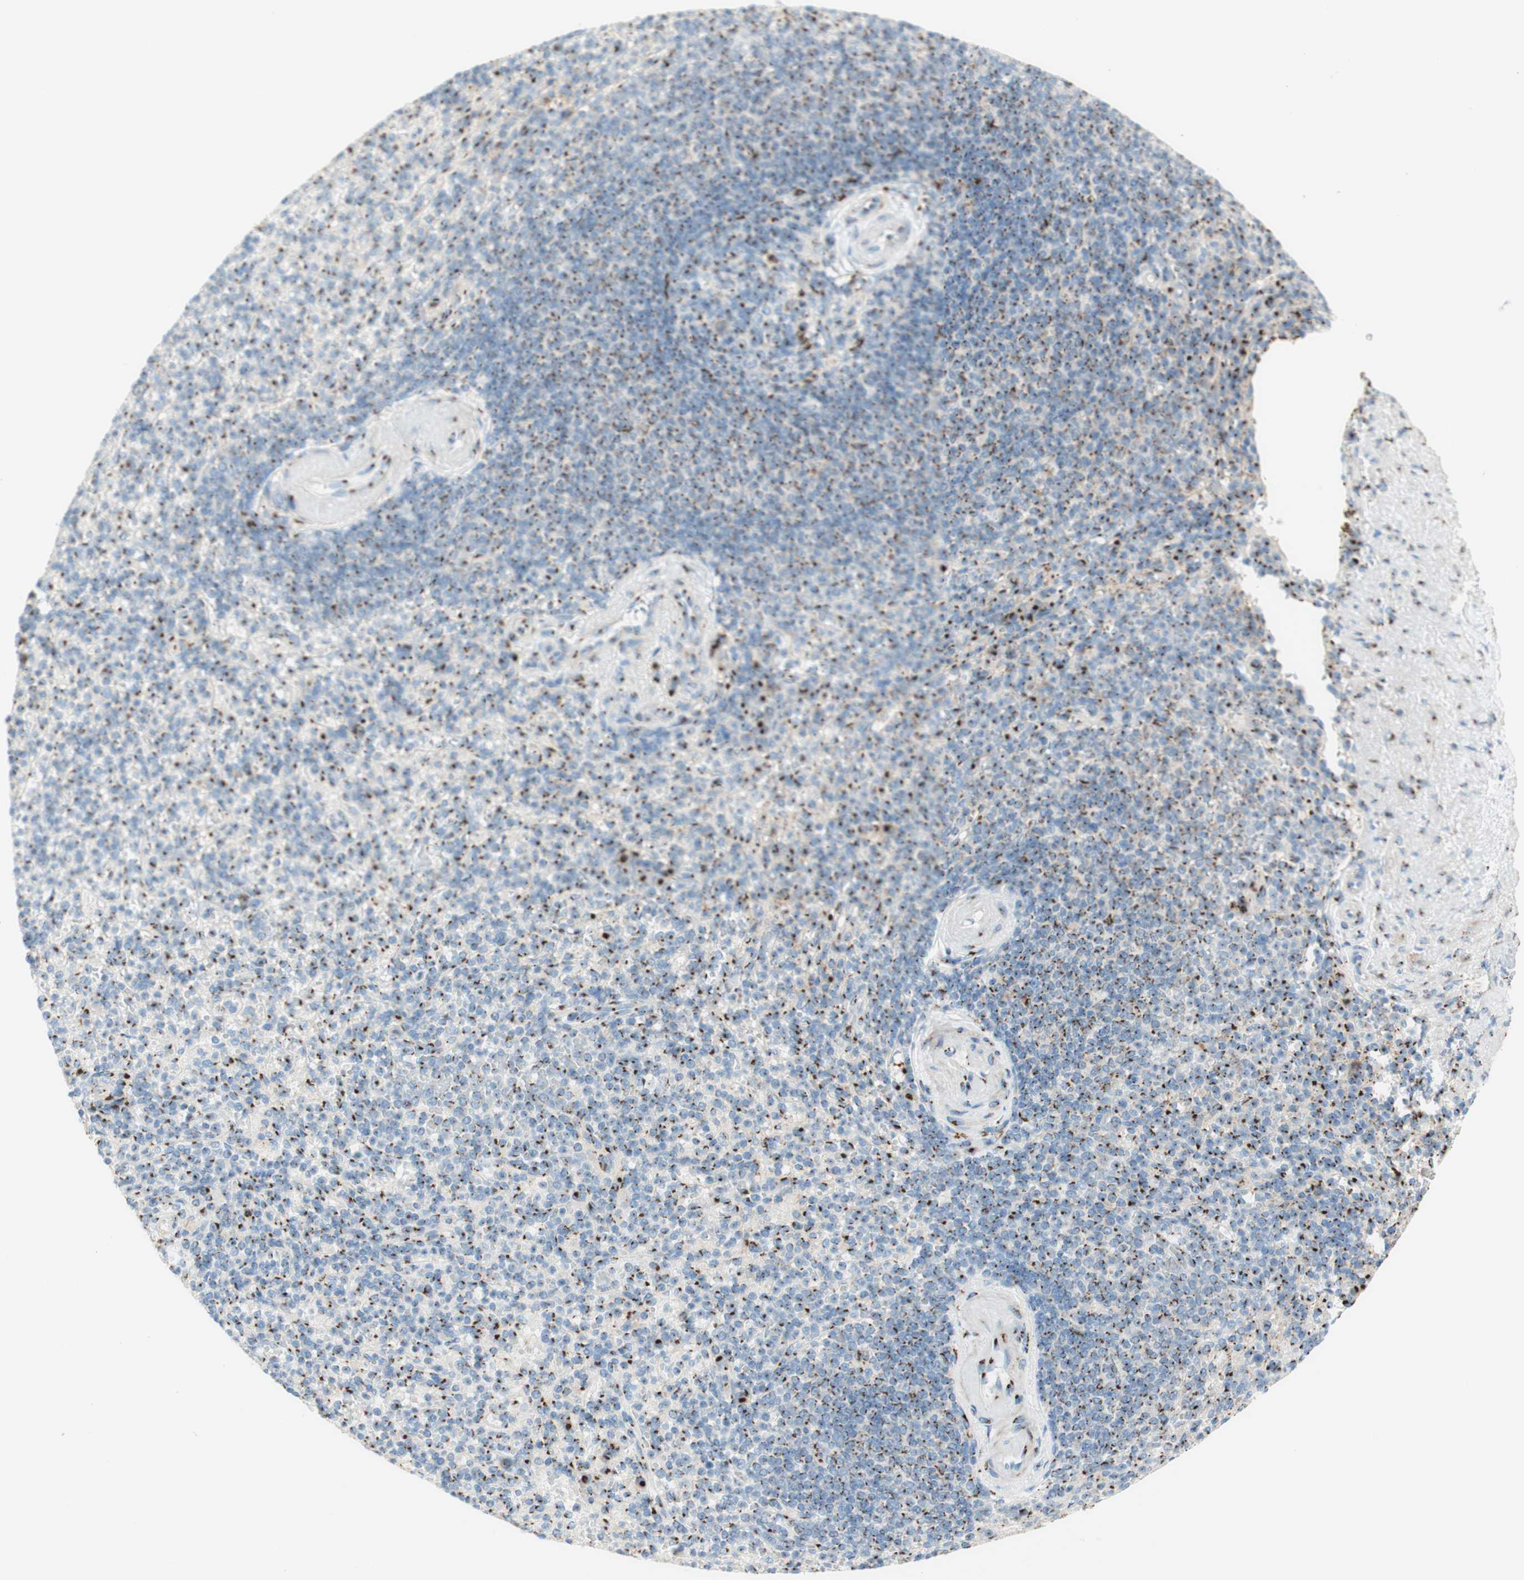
{"staining": {"intensity": "strong", "quantity": "25%-75%", "location": "cytoplasmic/membranous"}, "tissue": "spleen", "cell_type": "Cells in red pulp", "image_type": "normal", "snomed": [{"axis": "morphology", "description": "Normal tissue, NOS"}, {"axis": "topography", "description": "Spleen"}], "caption": "Cells in red pulp exhibit high levels of strong cytoplasmic/membranous staining in approximately 25%-75% of cells in benign spleen.", "gene": "GOLGB1", "patient": {"sex": "female", "age": 74}}